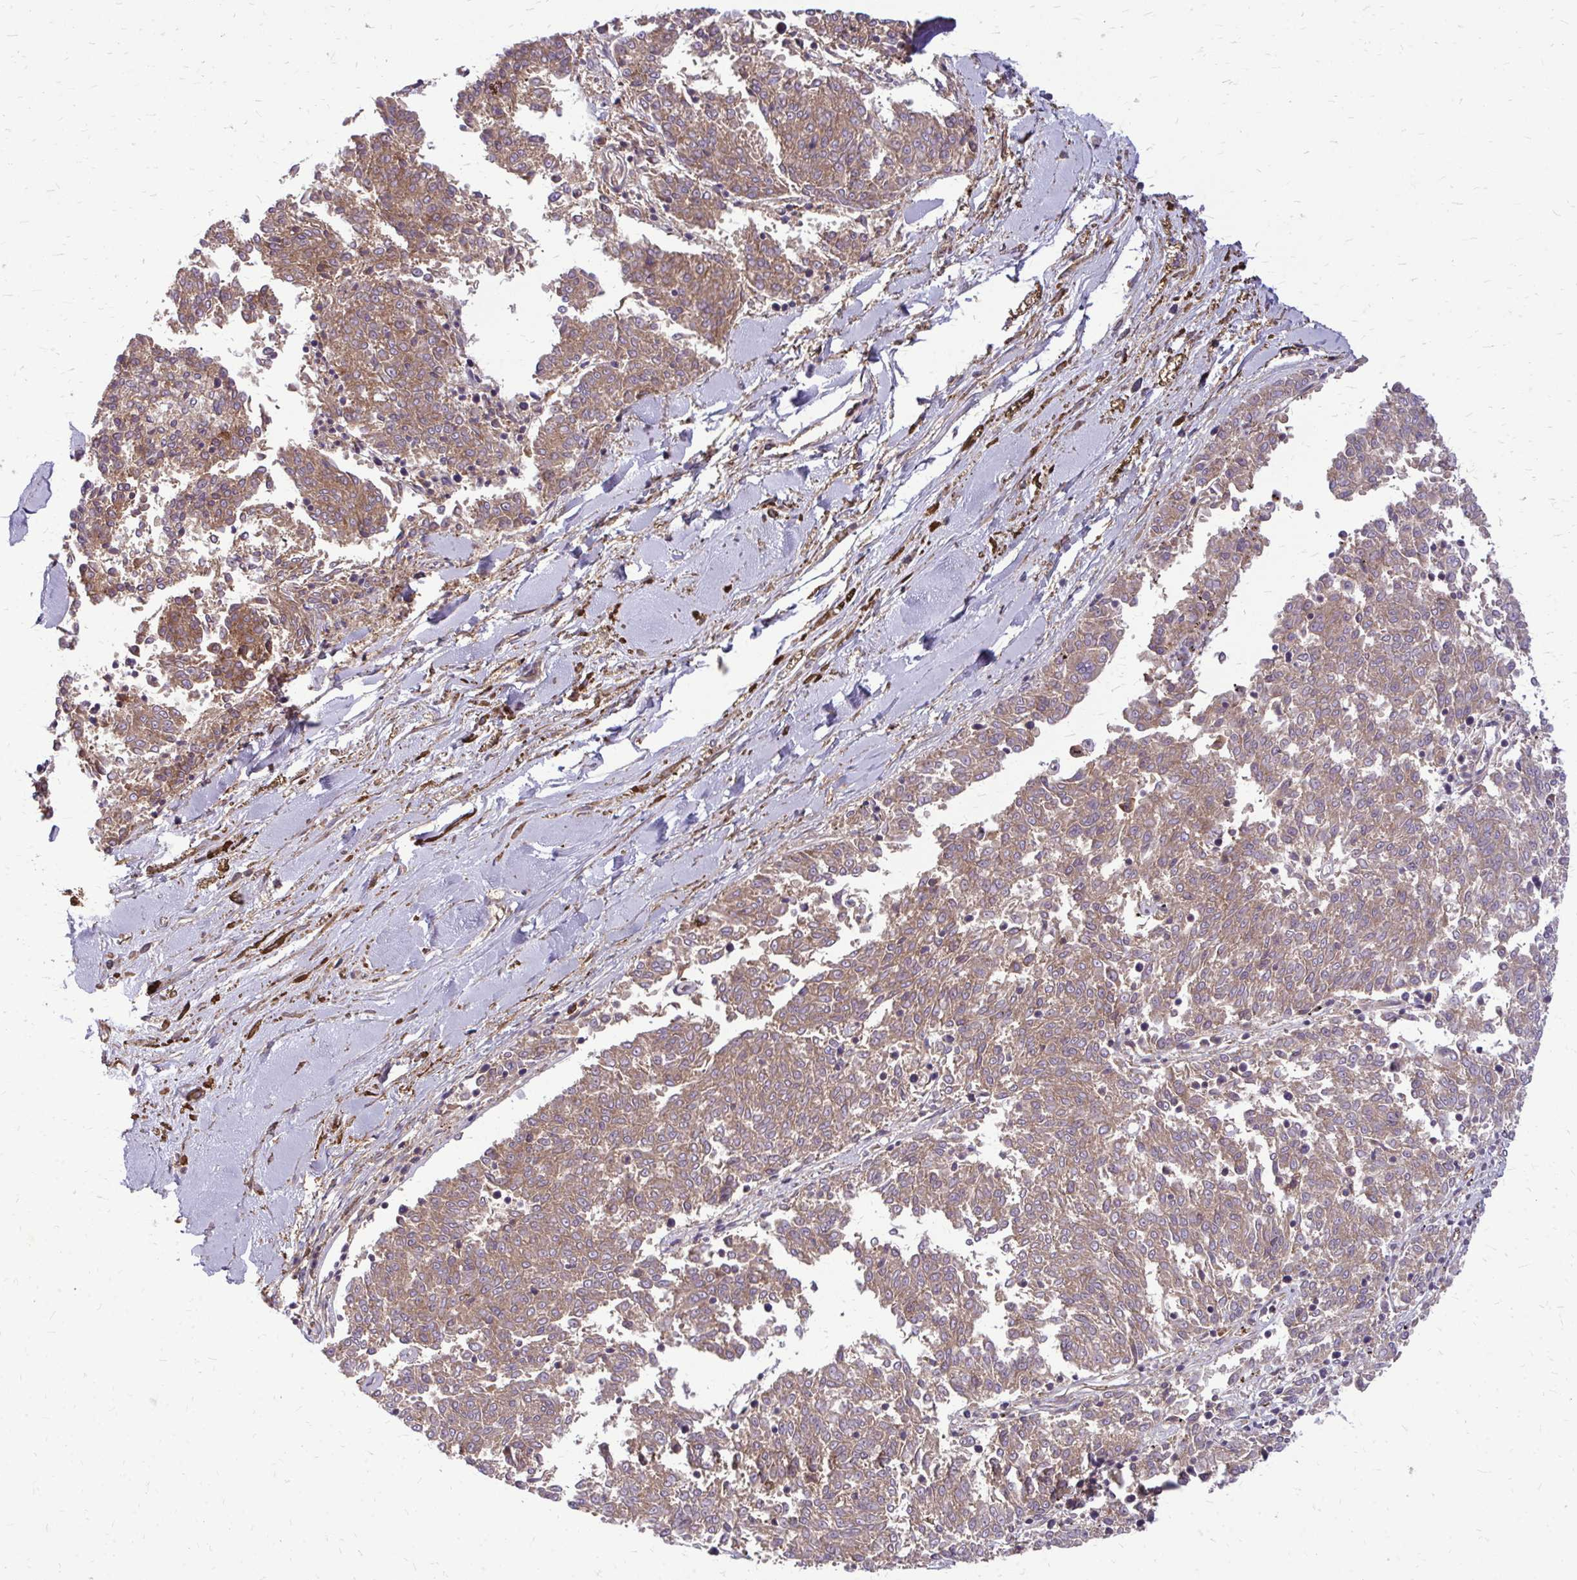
{"staining": {"intensity": "moderate", "quantity": ">75%", "location": "cytoplasmic/membranous"}, "tissue": "melanoma", "cell_type": "Tumor cells", "image_type": "cancer", "snomed": [{"axis": "morphology", "description": "Malignant melanoma, NOS"}, {"axis": "topography", "description": "Skin"}], "caption": "The immunohistochemical stain highlights moderate cytoplasmic/membranous staining in tumor cells of malignant melanoma tissue.", "gene": "OXNAD1", "patient": {"sex": "female", "age": 72}}